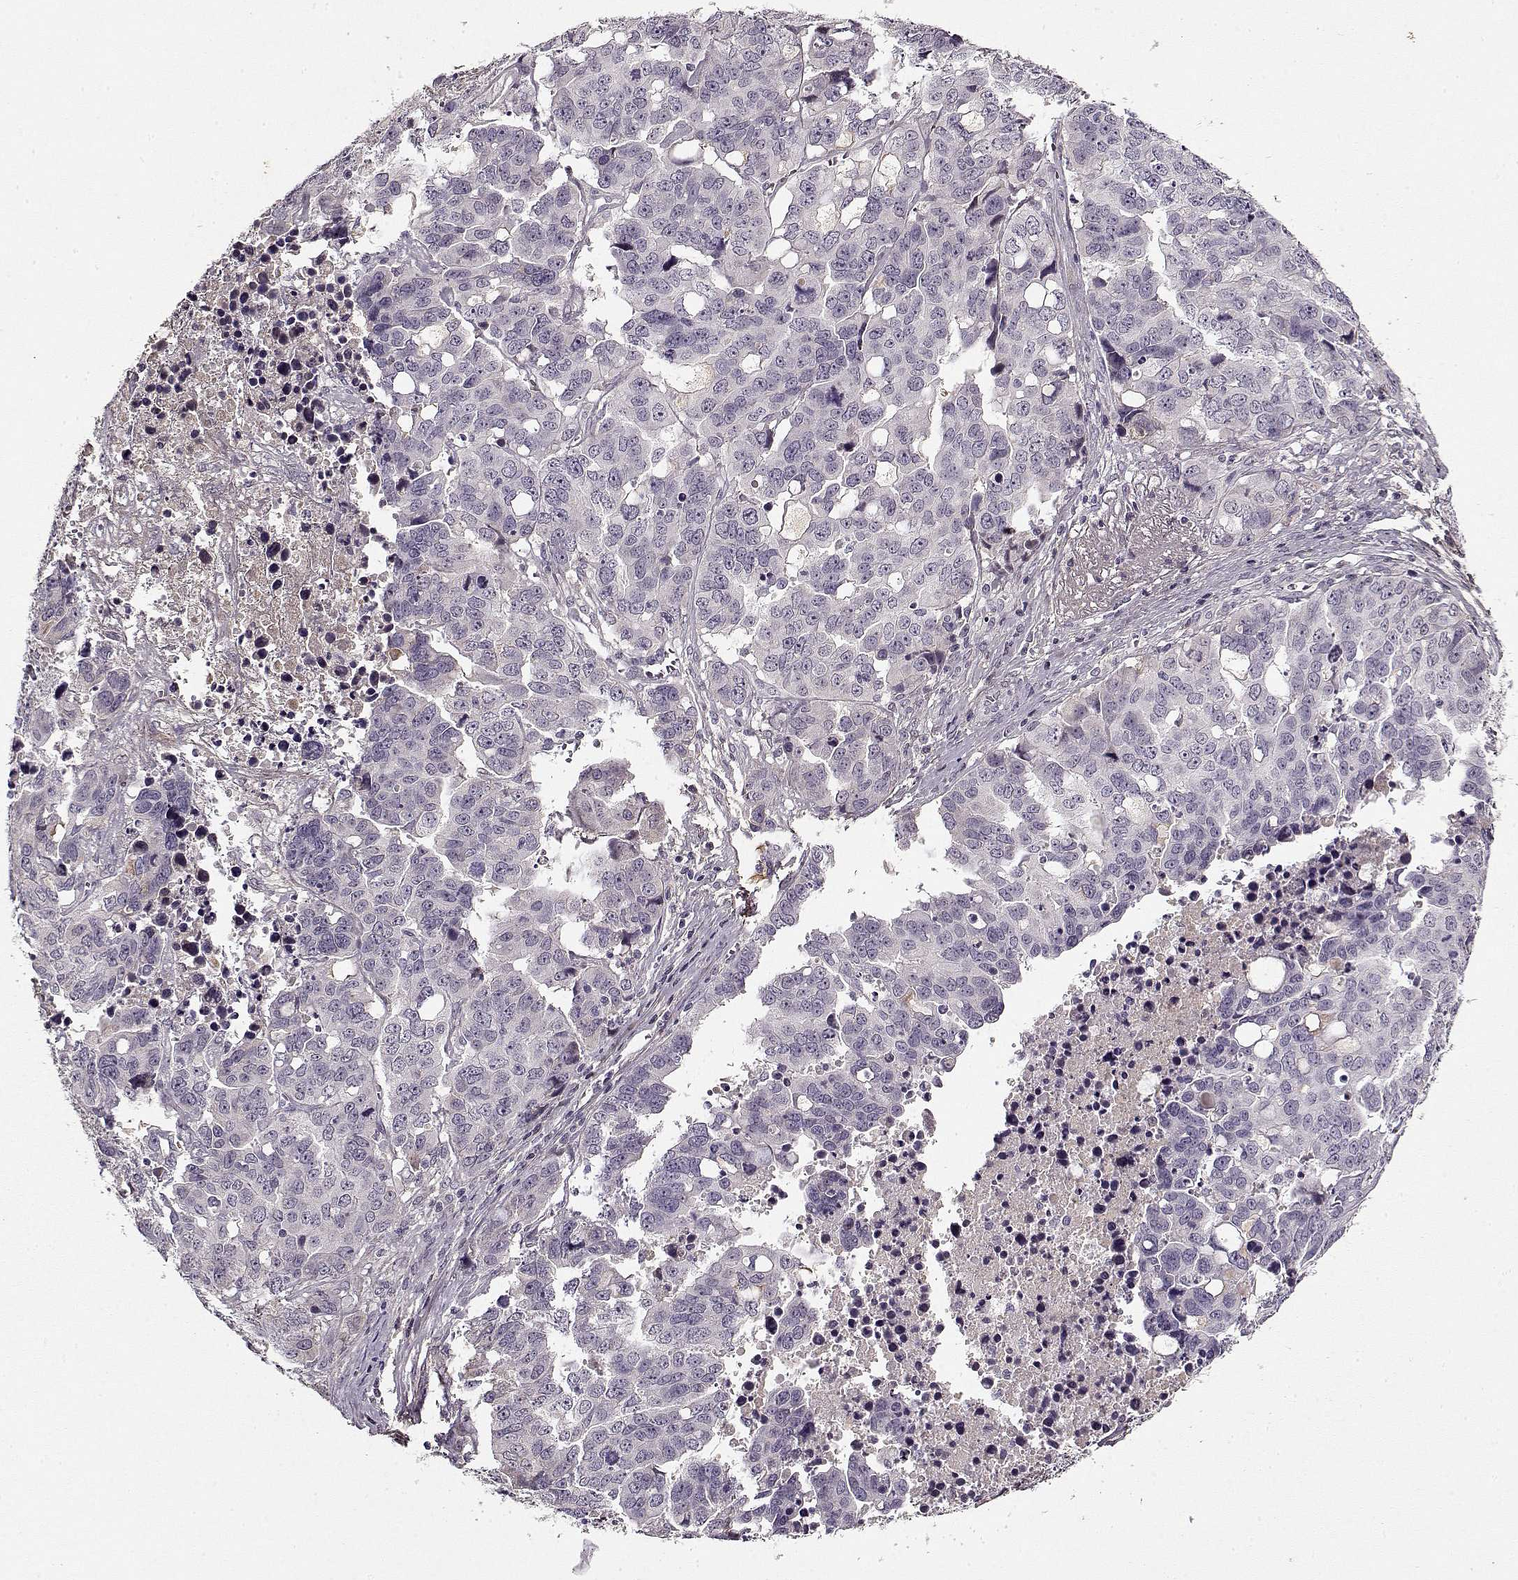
{"staining": {"intensity": "moderate", "quantity": "25%-75%", "location": "cytoplasmic/membranous"}, "tissue": "ovarian cancer", "cell_type": "Tumor cells", "image_type": "cancer", "snomed": [{"axis": "morphology", "description": "Carcinoma, endometroid"}, {"axis": "topography", "description": "Ovary"}], "caption": "Approximately 25%-75% of tumor cells in human ovarian endometroid carcinoma reveal moderate cytoplasmic/membranous protein expression as visualized by brown immunohistochemical staining.", "gene": "LUM", "patient": {"sex": "female", "age": 78}}